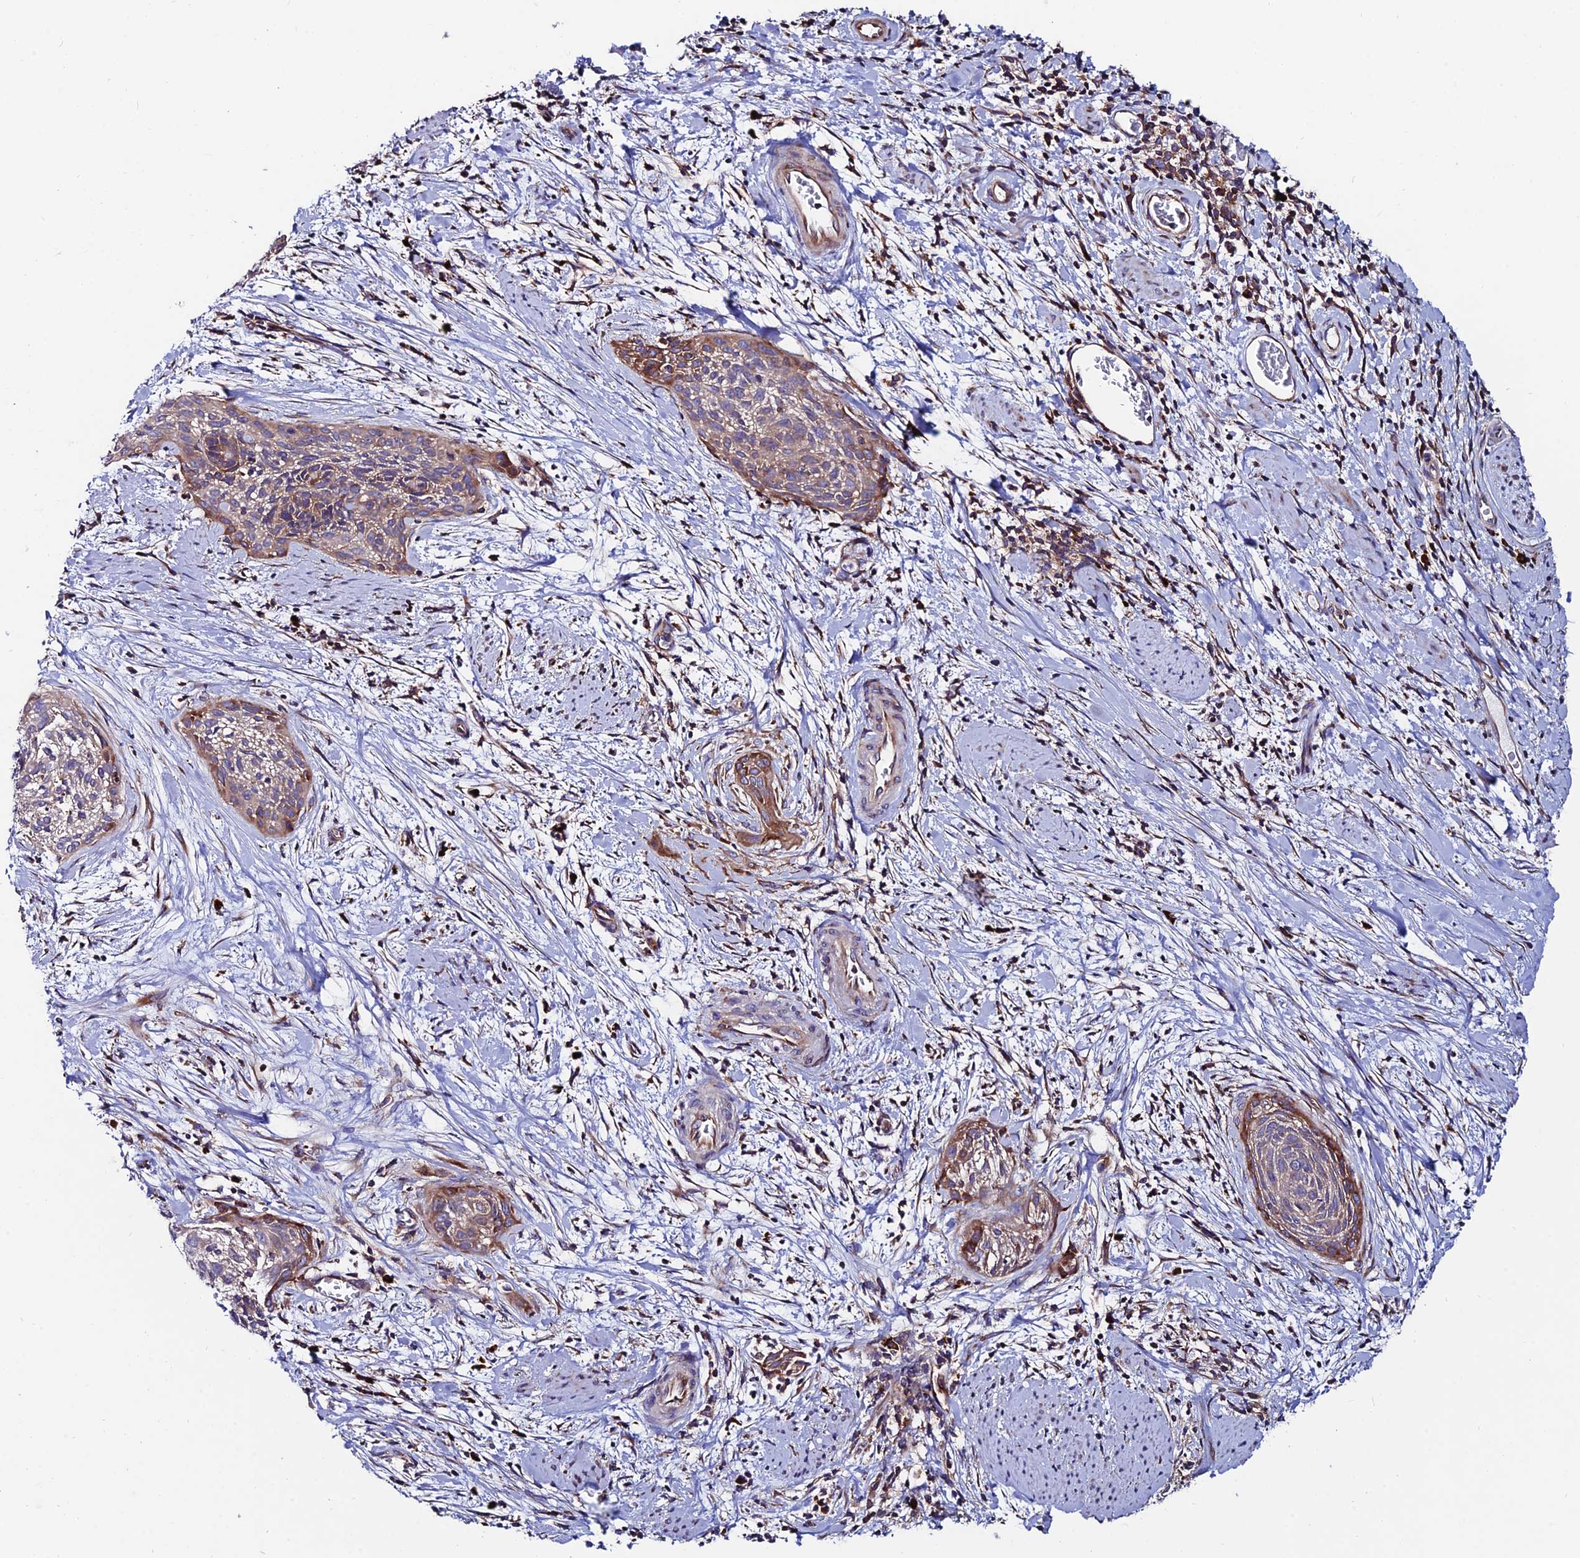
{"staining": {"intensity": "moderate", "quantity": "<25%", "location": "cytoplasmic/membranous"}, "tissue": "cervical cancer", "cell_type": "Tumor cells", "image_type": "cancer", "snomed": [{"axis": "morphology", "description": "Squamous cell carcinoma, NOS"}, {"axis": "topography", "description": "Cervix"}], "caption": "Moderate cytoplasmic/membranous expression is identified in about <25% of tumor cells in cervical squamous cell carcinoma.", "gene": "EIF3K", "patient": {"sex": "female", "age": 55}}